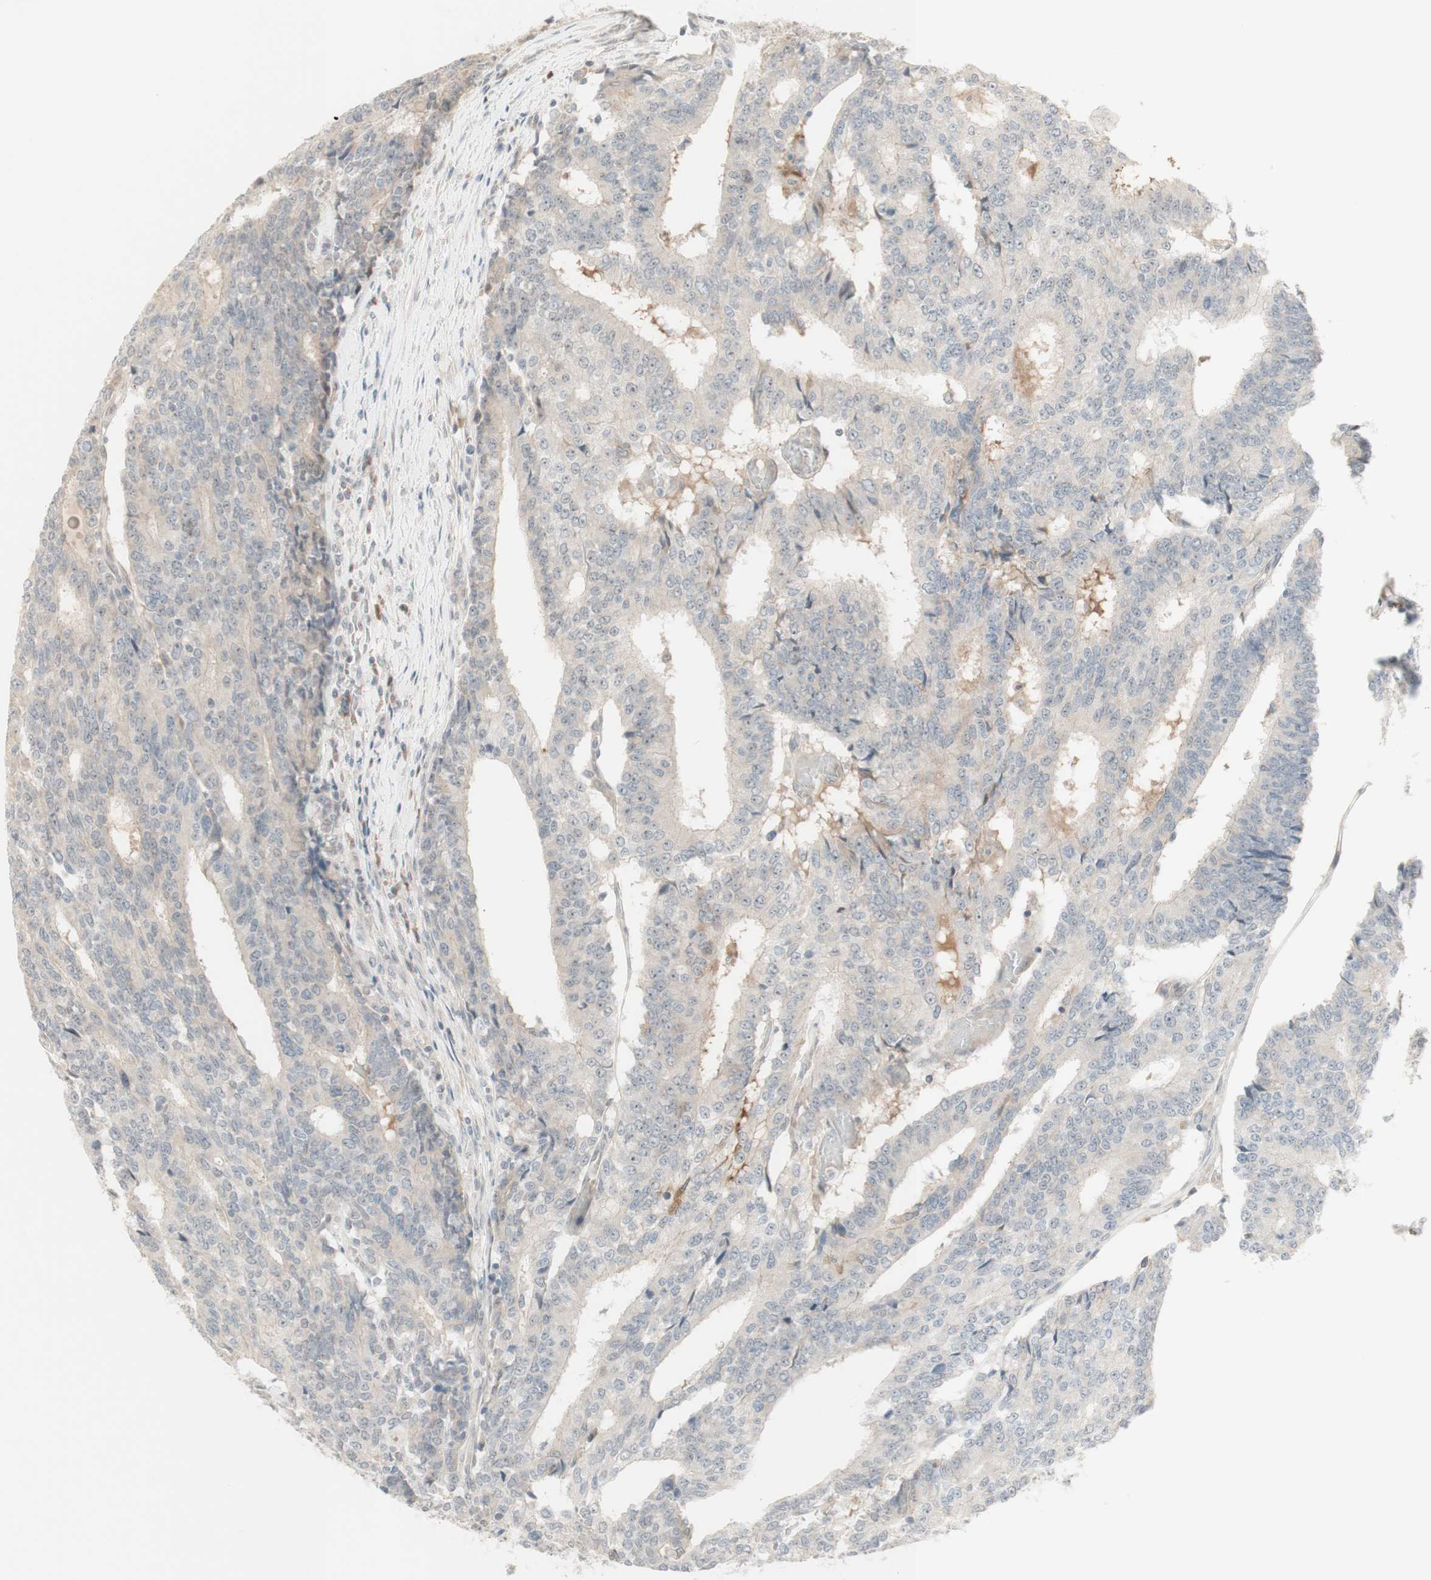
{"staining": {"intensity": "negative", "quantity": "none", "location": "none"}, "tissue": "prostate cancer", "cell_type": "Tumor cells", "image_type": "cancer", "snomed": [{"axis": "morphology", "description": "Normal tissue, NOS"}, {"axis": "morphology", "description": "Adenocarcinoma, High grade"}, {"axis": "topography", "description": "Prostate"}, {"axis": "topography", "description": "Seminal veicle"}], "caption": "IHC of prostate cancer reveals no staining in tumor cells.", "gene": "PLCD4", "patient": {"sex": "male", "age": 55}}